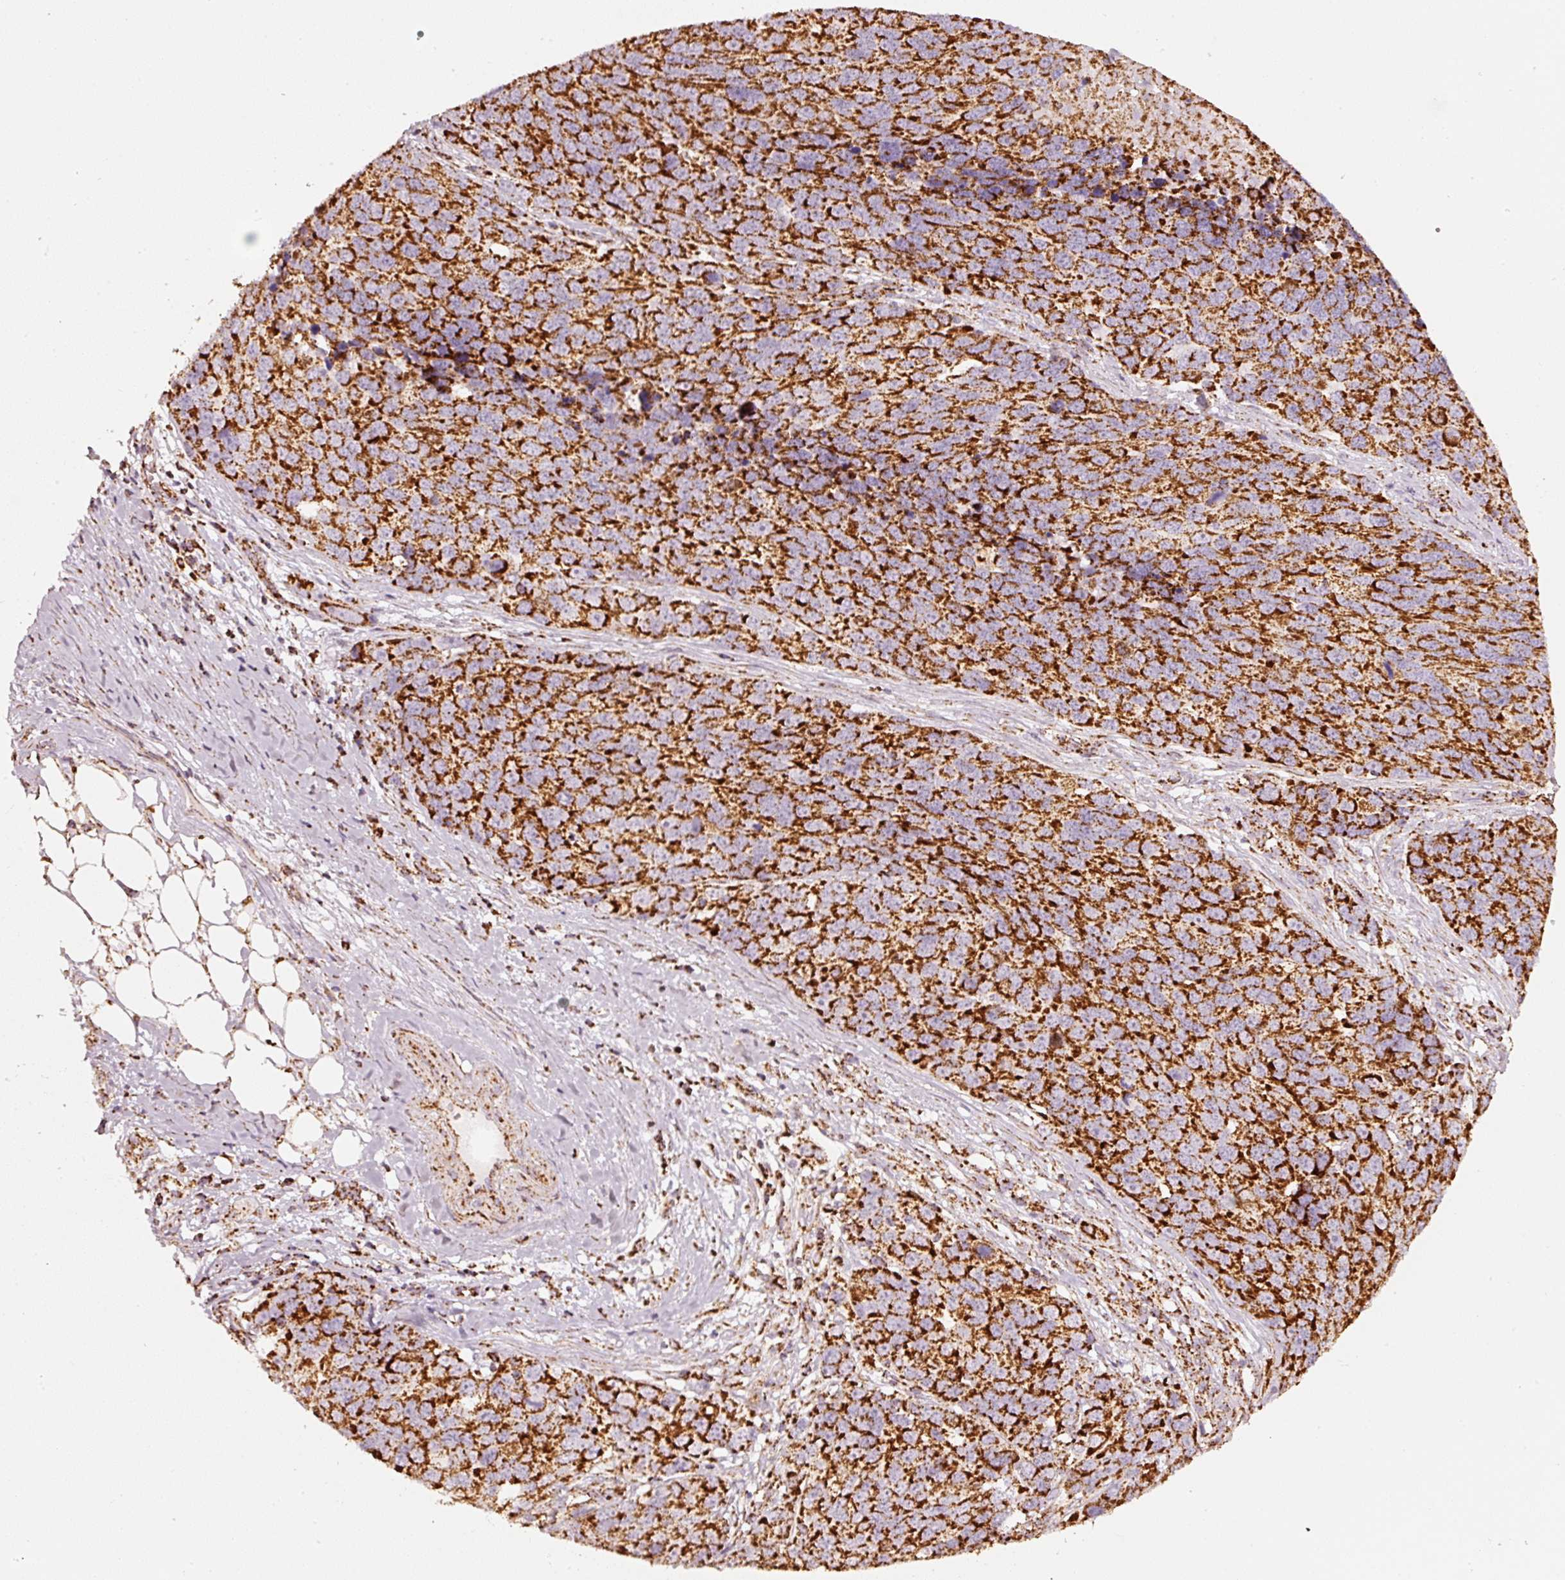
{"staining": {"intensity": "strong", "quantity": ">75%", "location": "cytoplasmic/membranous"}, "tissue": "ovarian cancer", "cell_type": "Tumor cells", "image_type": "cancer", "snomed": [{"axis": "morphology", "description": "Cystadenocarcinoma, serous, NOS"}, {"axis": "topography", "description": "Ovary"}], "caption": "Ovarian cancer (serous cystadenocarcinoma) tissue reveals strong cytoplasmic/membranous positivity in approximately >75% of tumor cells, visualized by immunohistochemistry.", "gene": "UQCRC1", "patient": {"sex": "female", "age": 76}}